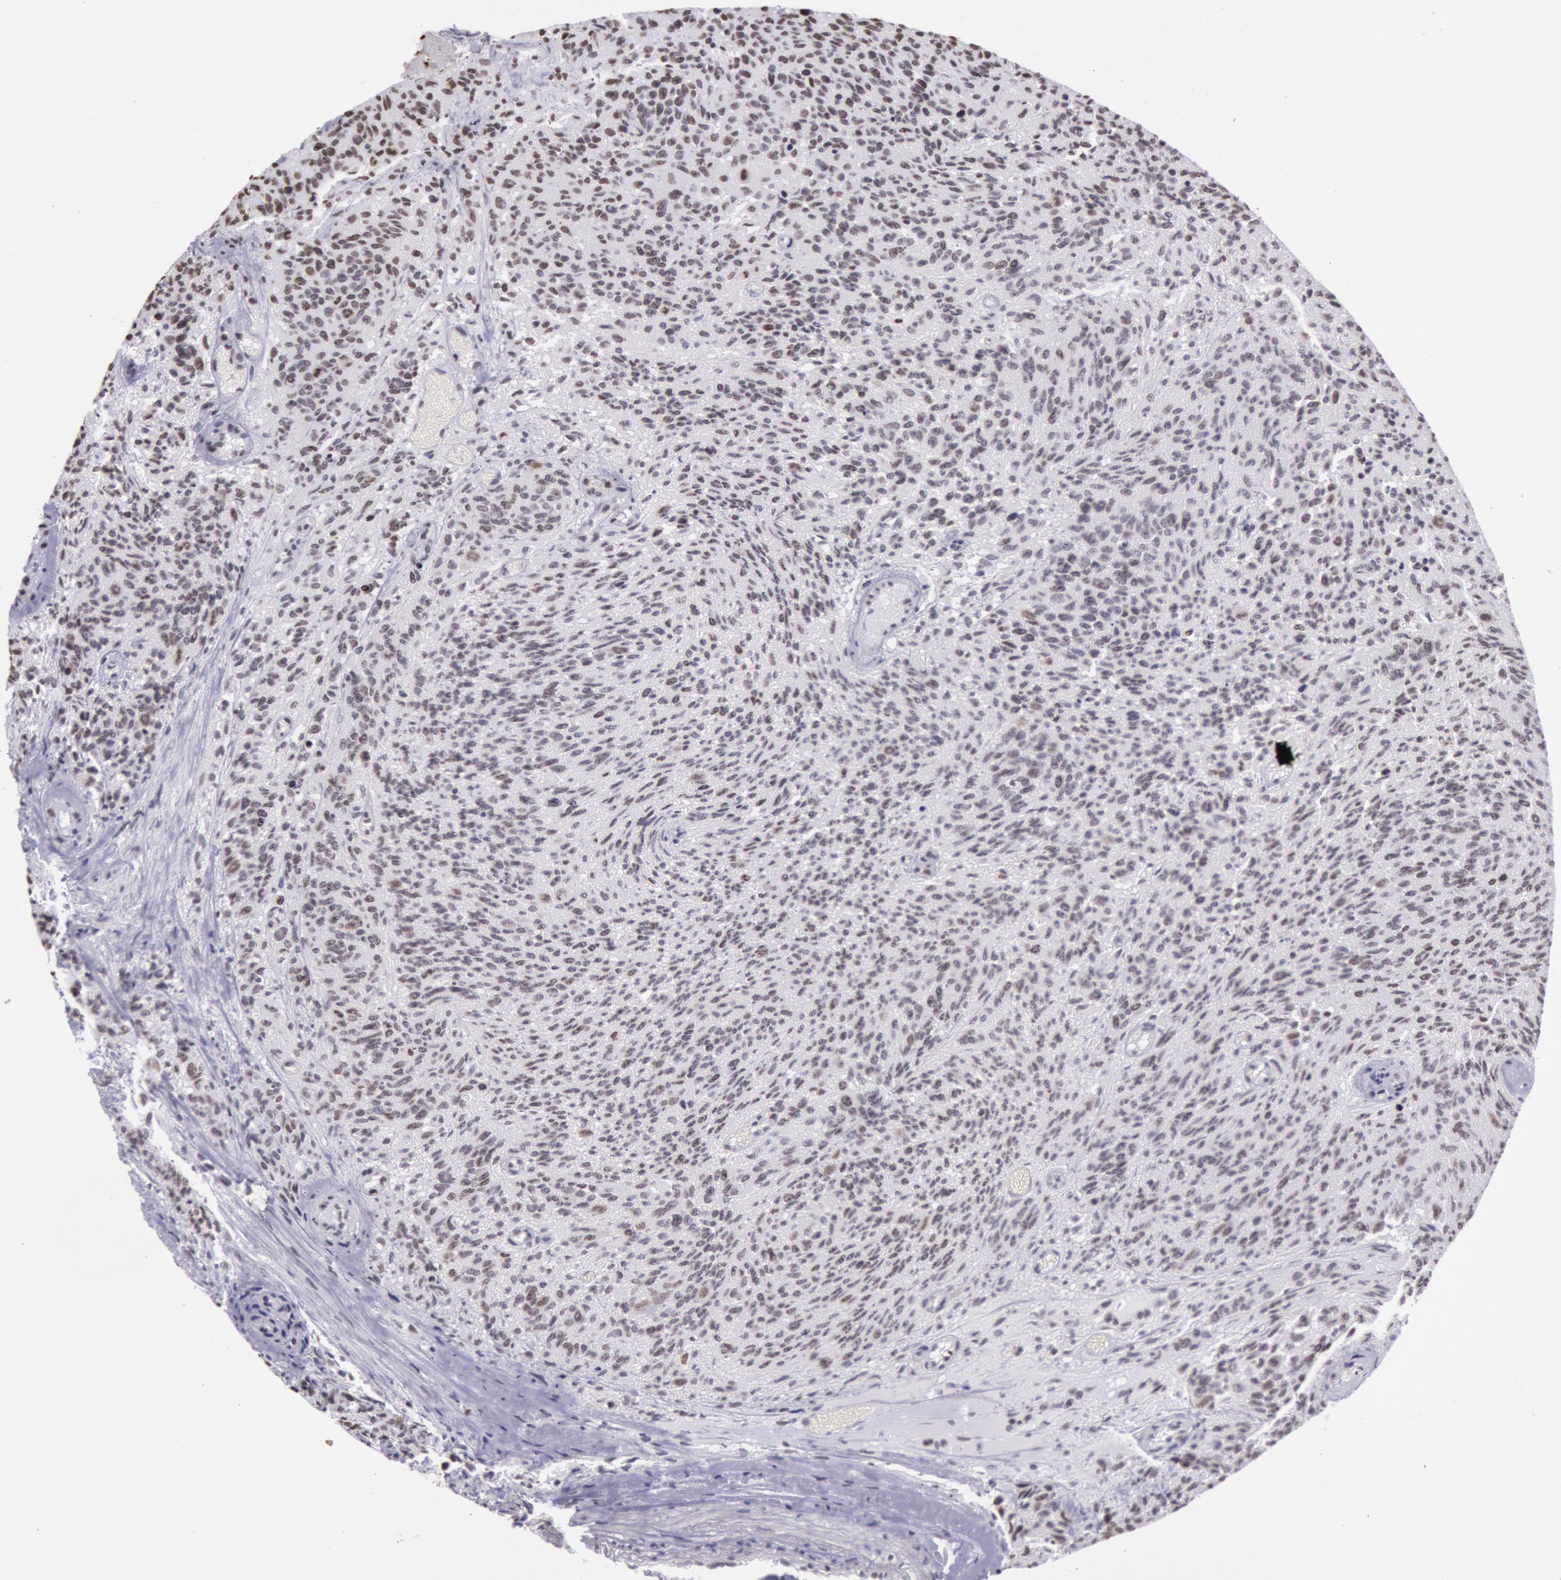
{"staining": {"intensity": "strong", "quantity": ">75%", "location": "nuclear"}, "tissue": "glioma", "cell_type": "Tumor cells", "image_type": "cancer", "snomed": [{"axis": "morphology", "description": "Glioma, malignant, High grade"}, {"axis": "topography", "description": "Brain"}], "caption": "Malignant high-grade glioma stained for a protein (brown) reveals strong nuclear positive expression in about >75% of tumor cells.", "gene": "HNRNPH2", "patient": {"sex": "male", "age": 36}}